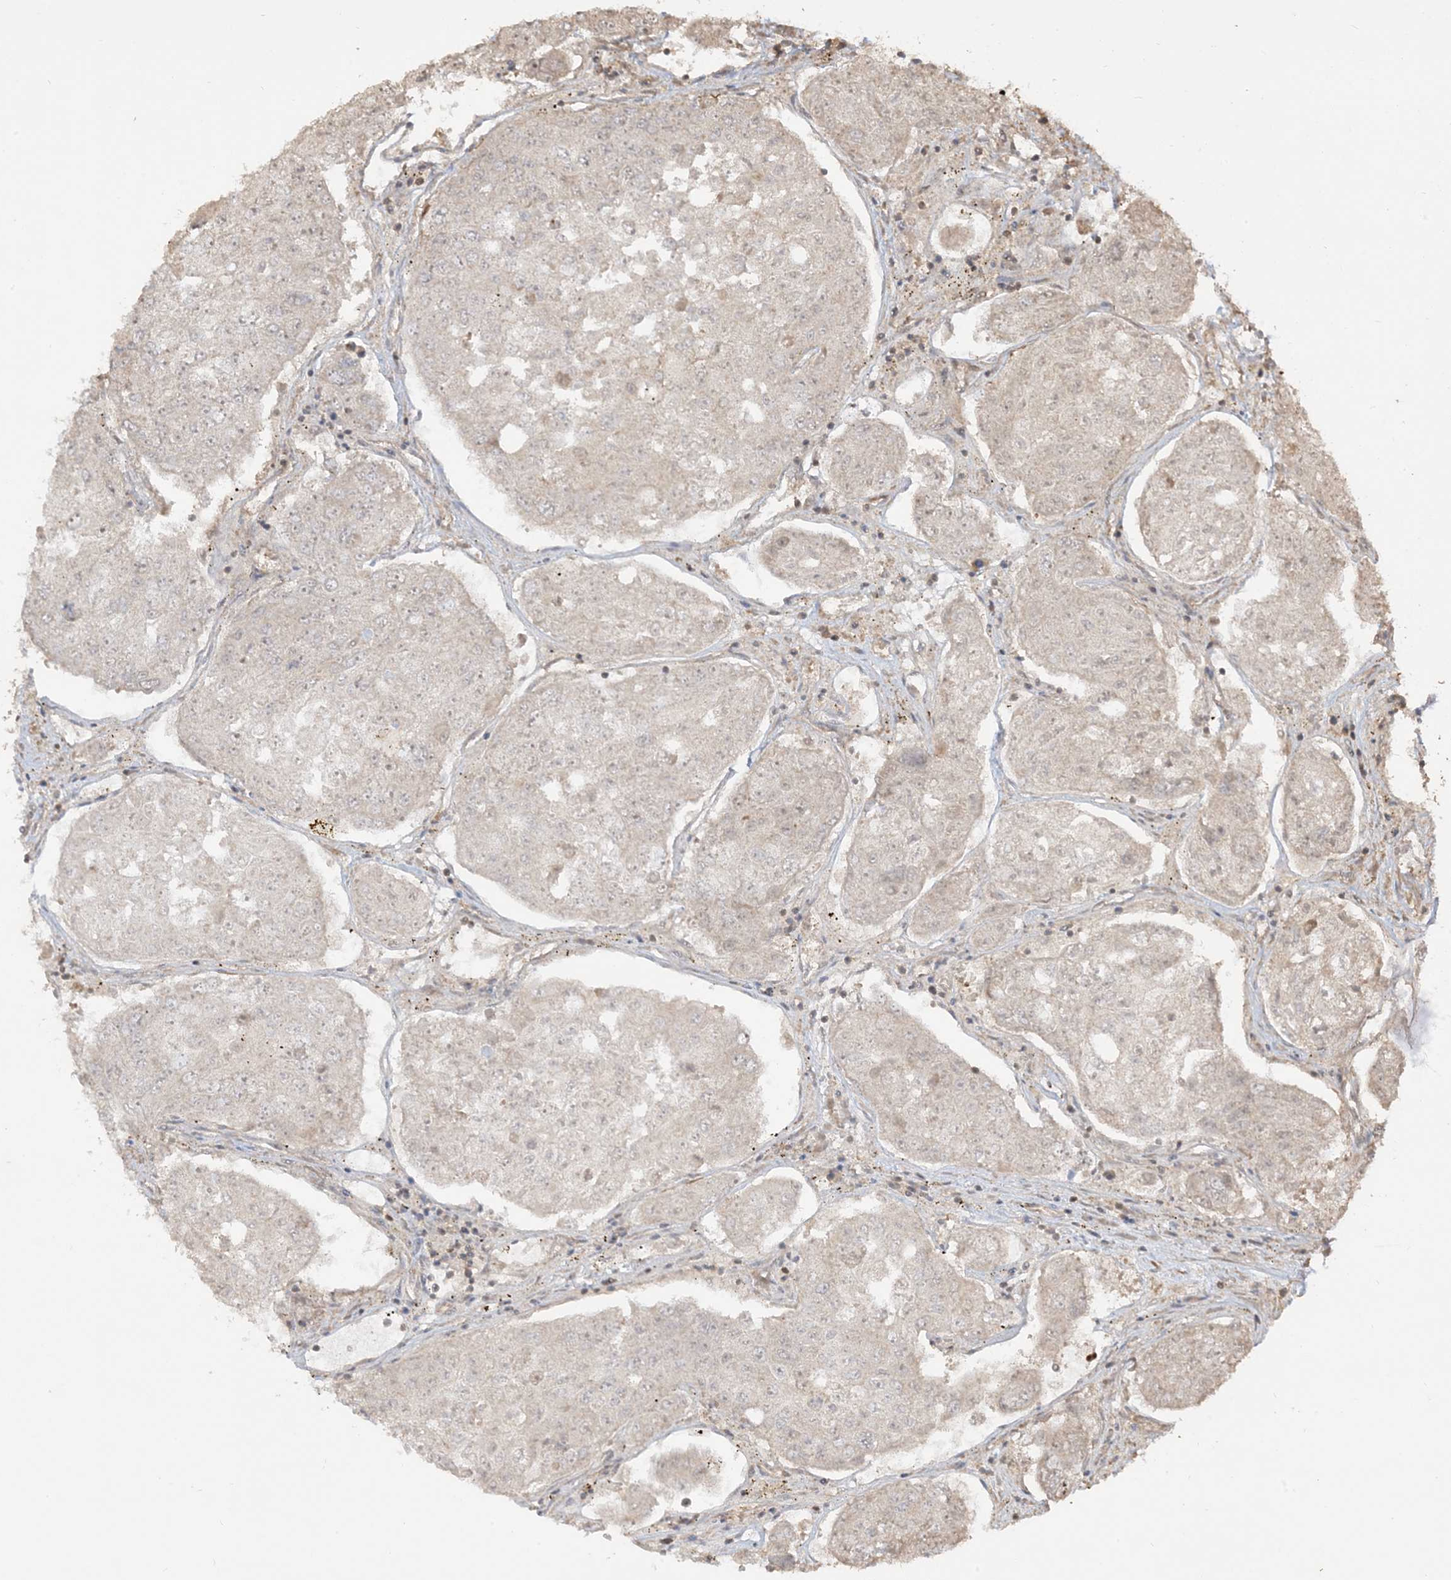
{"staining": {"intensity": "weak", "quantity": "<25%", "location": "cytoplasmic/membranous"}, "tissue": "urothelial cancer", "cell_type": "Tumor cells", "image_type": "cancer", "snomed": [{"axis": "morphology", "description": "Urothelial carcinoma, High grade"}, {"axis": "topography", "description": "Lymph node"}, {"axis": "topography", "description": "Urinary bladder"}], "caption": "Immunohistochemical staining of human urothelial cancer shows no significant expression in tumor cells.", "gene": "TBCC", "patient": {"sex": "male", "age": 51}}